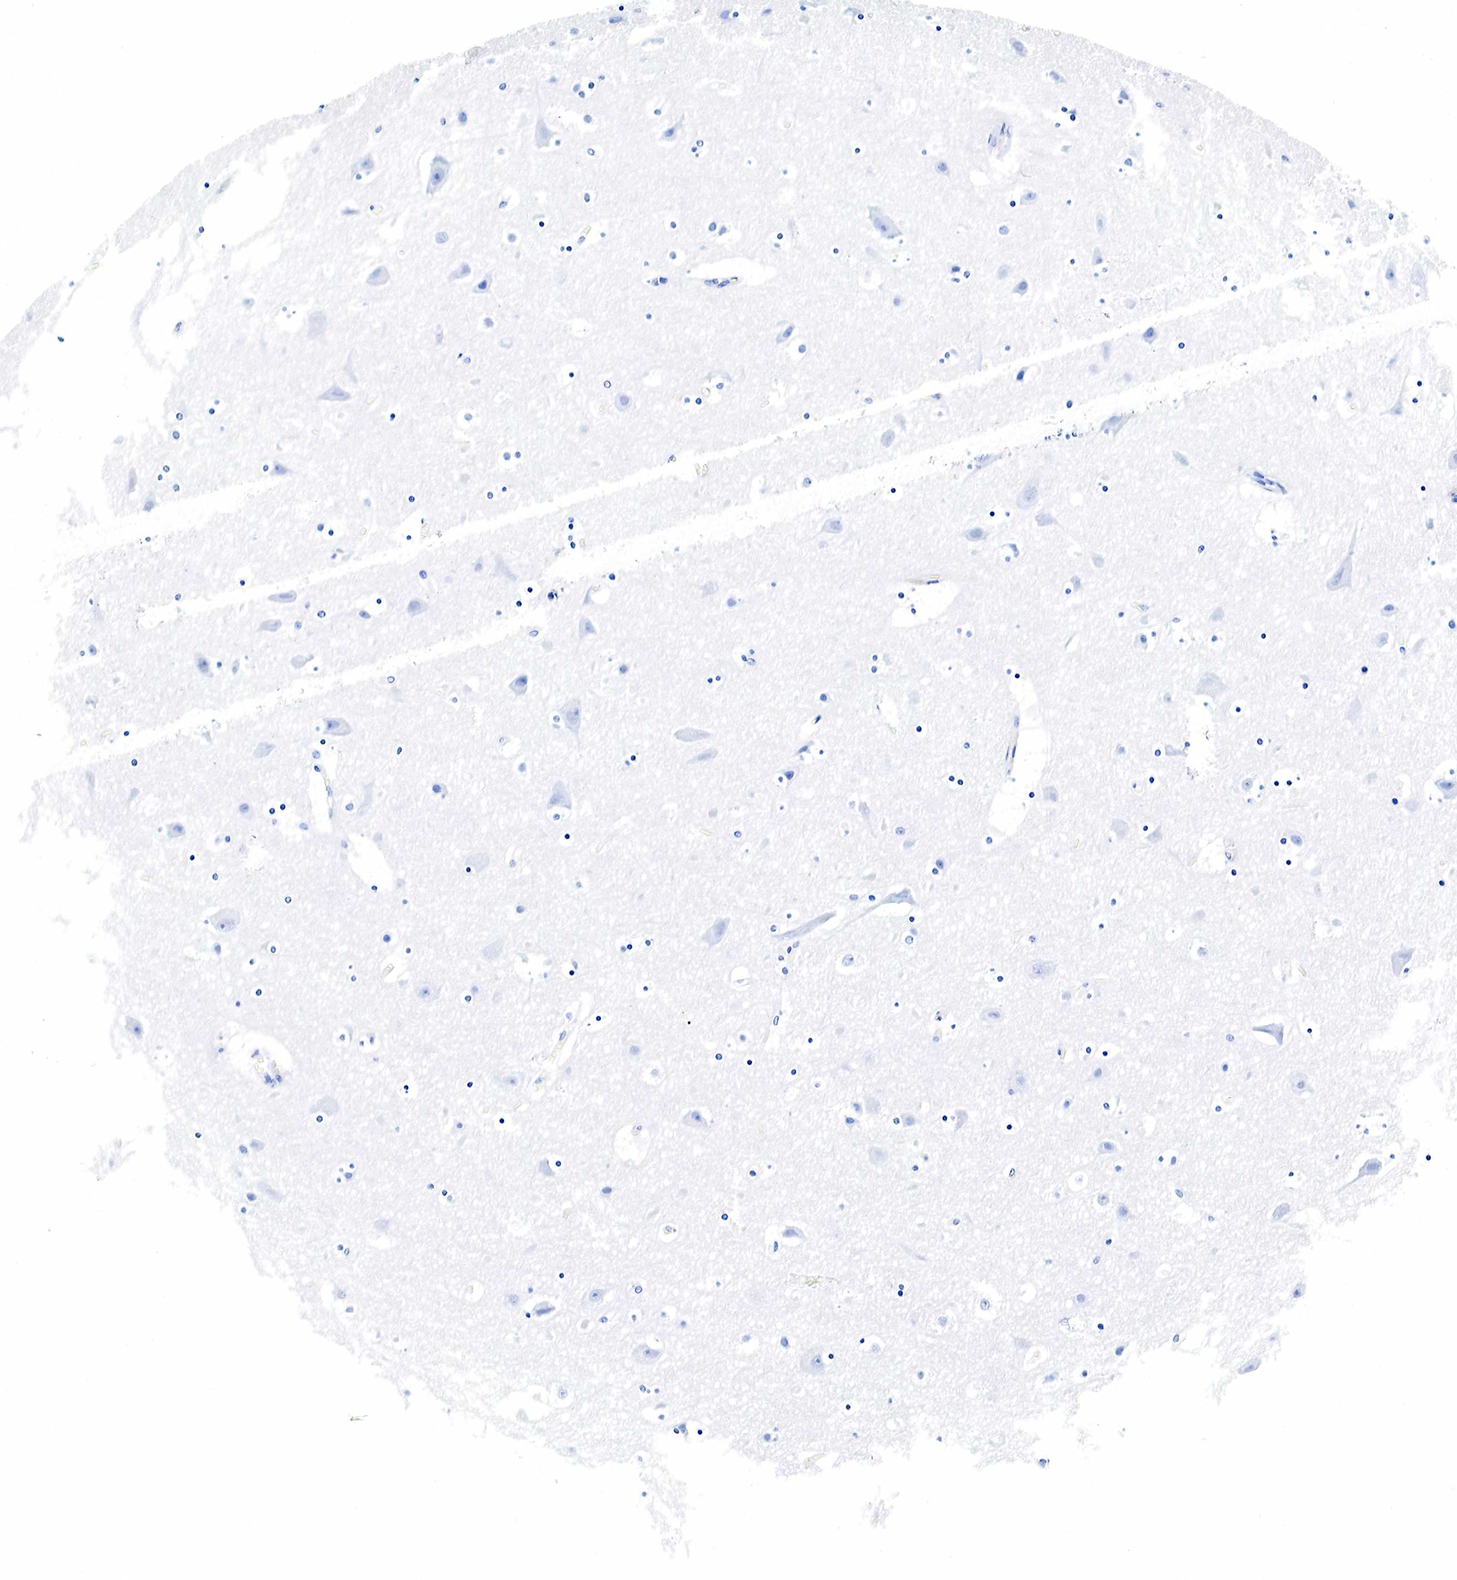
{"staining": {"intensity": "negative", "quantity": "none", "location": "none"}, "tissue": "cerebral cortex", "cell_type": "Endothelial cells", "image_type": "normal", "snomed": [{"axis": "morphology", "description": "Normal tissue, NOS"}, {"axis": "topography", "description": "Cerebral cortex"}], "caption": "This is an immunohistochemistry (IHC) photomicrograph of normal human cerebral cortex. There is no positivity in endothelial cells.", "gene": "GCG", "patient": {"sex": "male", "age": 45}}